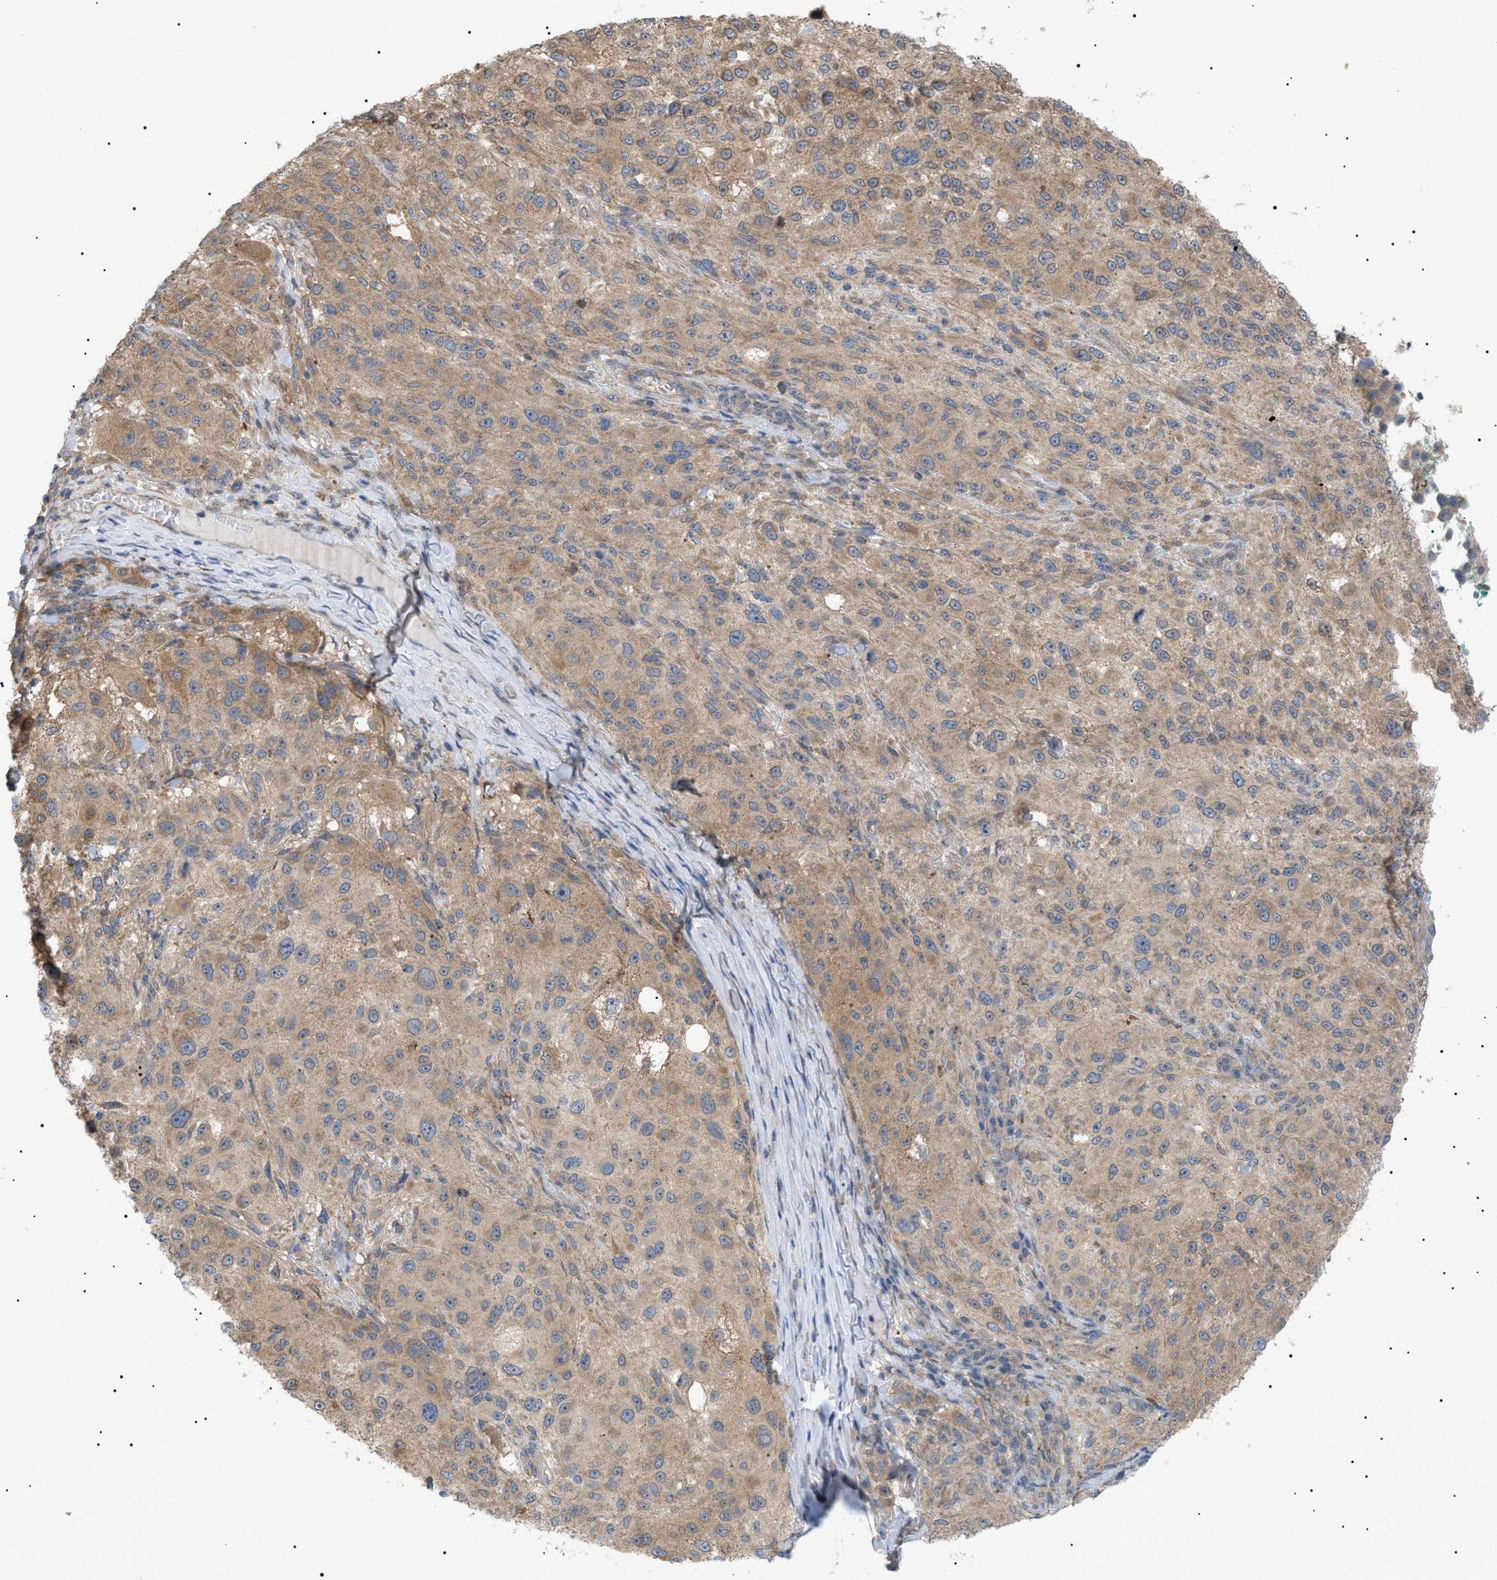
{"staining": {"intensity": "weak", "quantity": ">75%", "location": "cytoplasmic/membranous"}, "tissue": "melanoma", "cell_type": "Tumor cells", "image_type": "cancer", "snomed": [{"axis": "morphology", "description": "Necrosis, NOS"}, {"axis": "morphology", "description": "Malignant melanoma, NOS"}, {"axis": "topography", "description": "Skin"}], "caption": "Malignant melanoma stained with a protein marker displays weak staining in tumor cells.", "gene": "IRS2", "patient": {"sex": "female", "age": 87}}